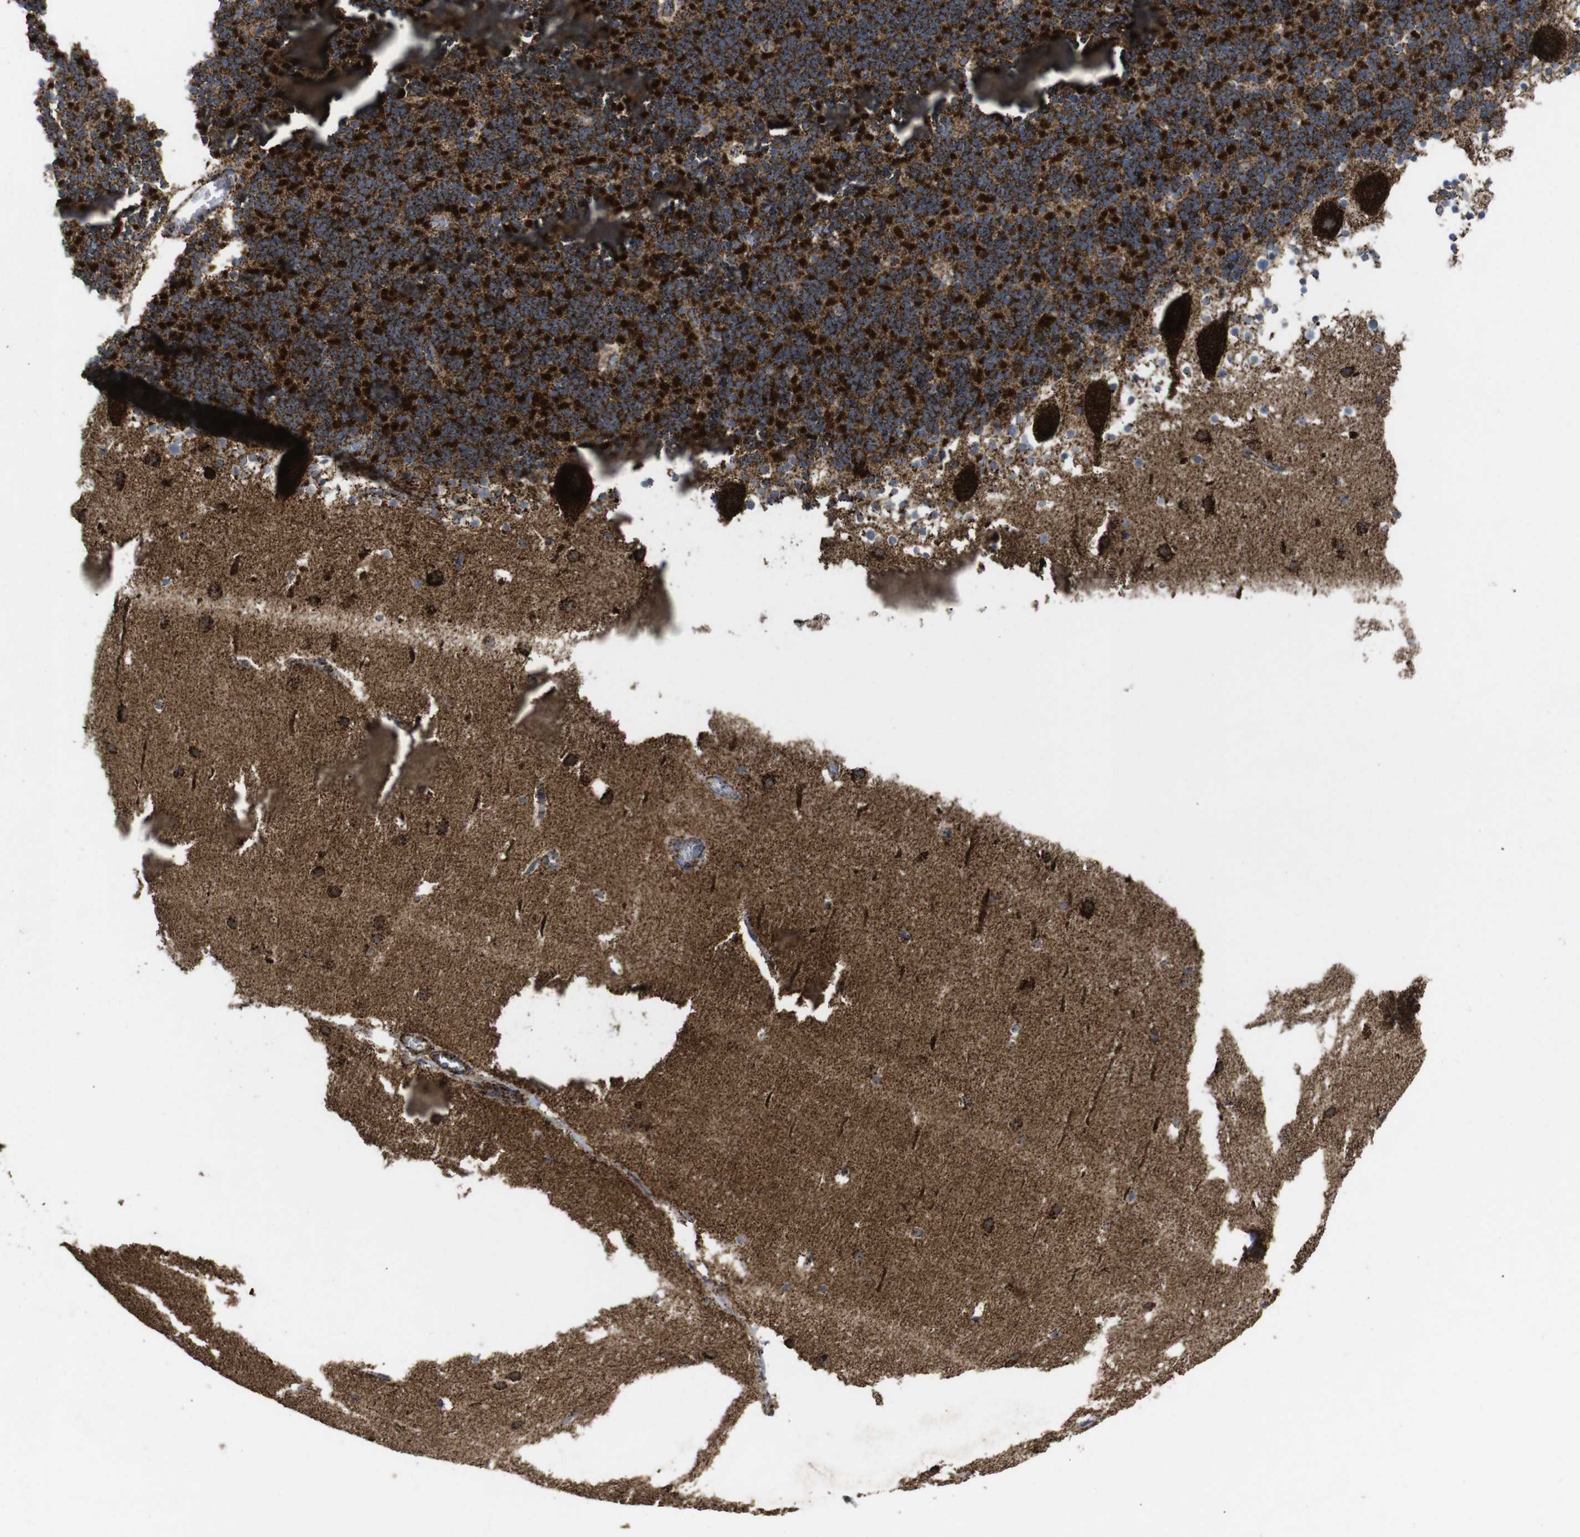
{"staining": {"intensity": "strong", "quantity": ">75%", "location": "cytoplasmic/membranous"}, "tissue": "cerebellum", "cell_type": "Cells in granular layer", "image_type": "normal", "snomed": [{"axis": "morphology", "description": "Normal tissue, NOS"}, {"axis": "topography", "description": "Cerebellum"}], "caption": "Immunohistochemical staining of benign cerebellum exhibits high levels of strong cytoplasmic/membranous positivity in about >75% of cells in granular layer.", "gene": "ATP5F1A", "patient": {"sex": "male", "age": 45}}